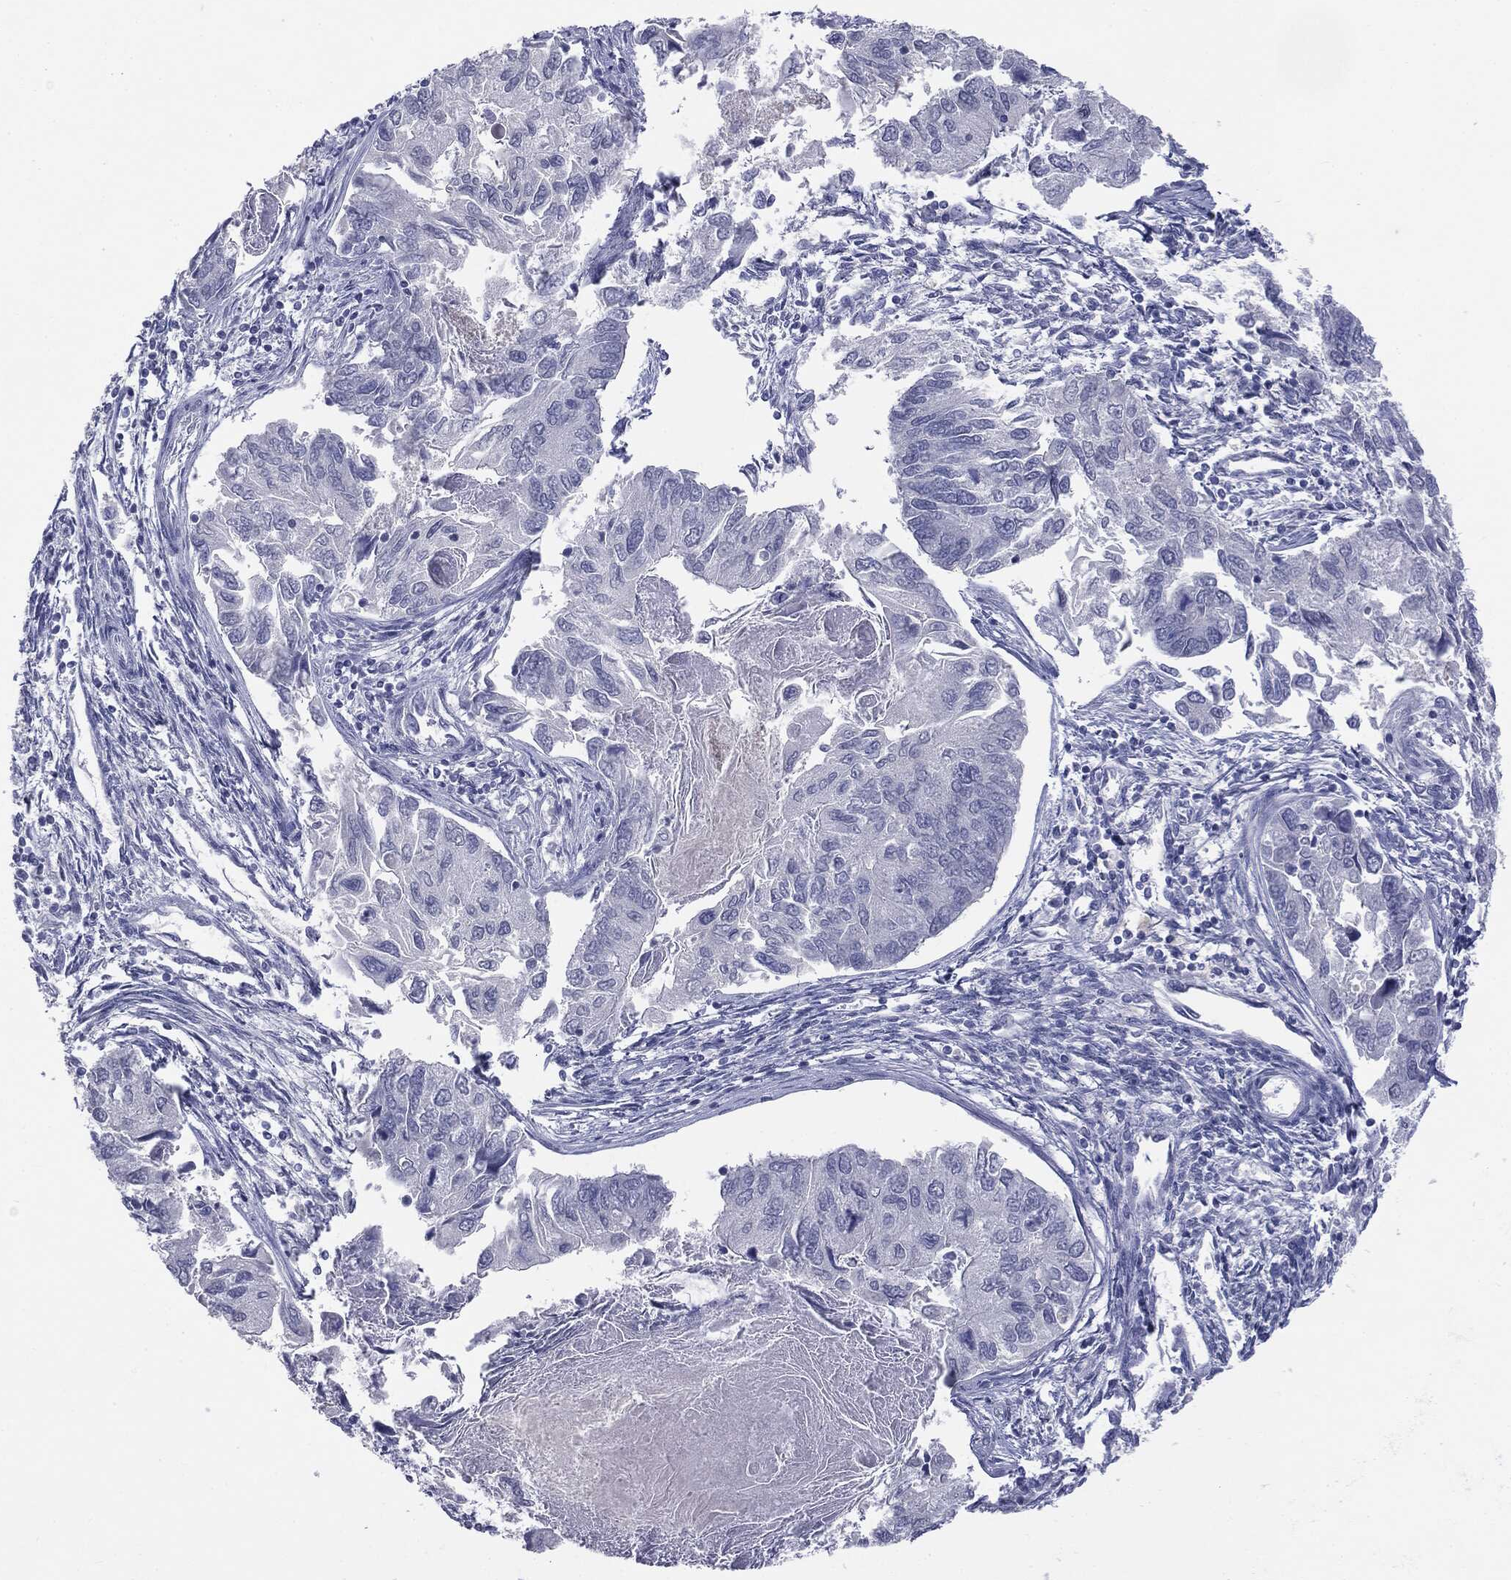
{"staining": {"intensity": "negative", "quantity": "none", "location": "none"}, "tissue": "endometrial cancer", "cell_type": "Tumor cells", "image_type": "cancer", "snomed": [{"axis": "morphology", "description": "Carcinoma, NOS"}, {"axis": "topography", "description": "Uterus"}], "caption": "Immunohistochemical staining of endometrial cancer demonstrates no significant staining in tumor cells. Brightfield microscopy of immunohistochemistry (IHC) stained with DAB (3,3'-diaminobenzidine) (brown) and hematoxylin (blue), captured at high magnification.", "gene": "TSHB", "patient": {"sex": "female", "age": 76}}